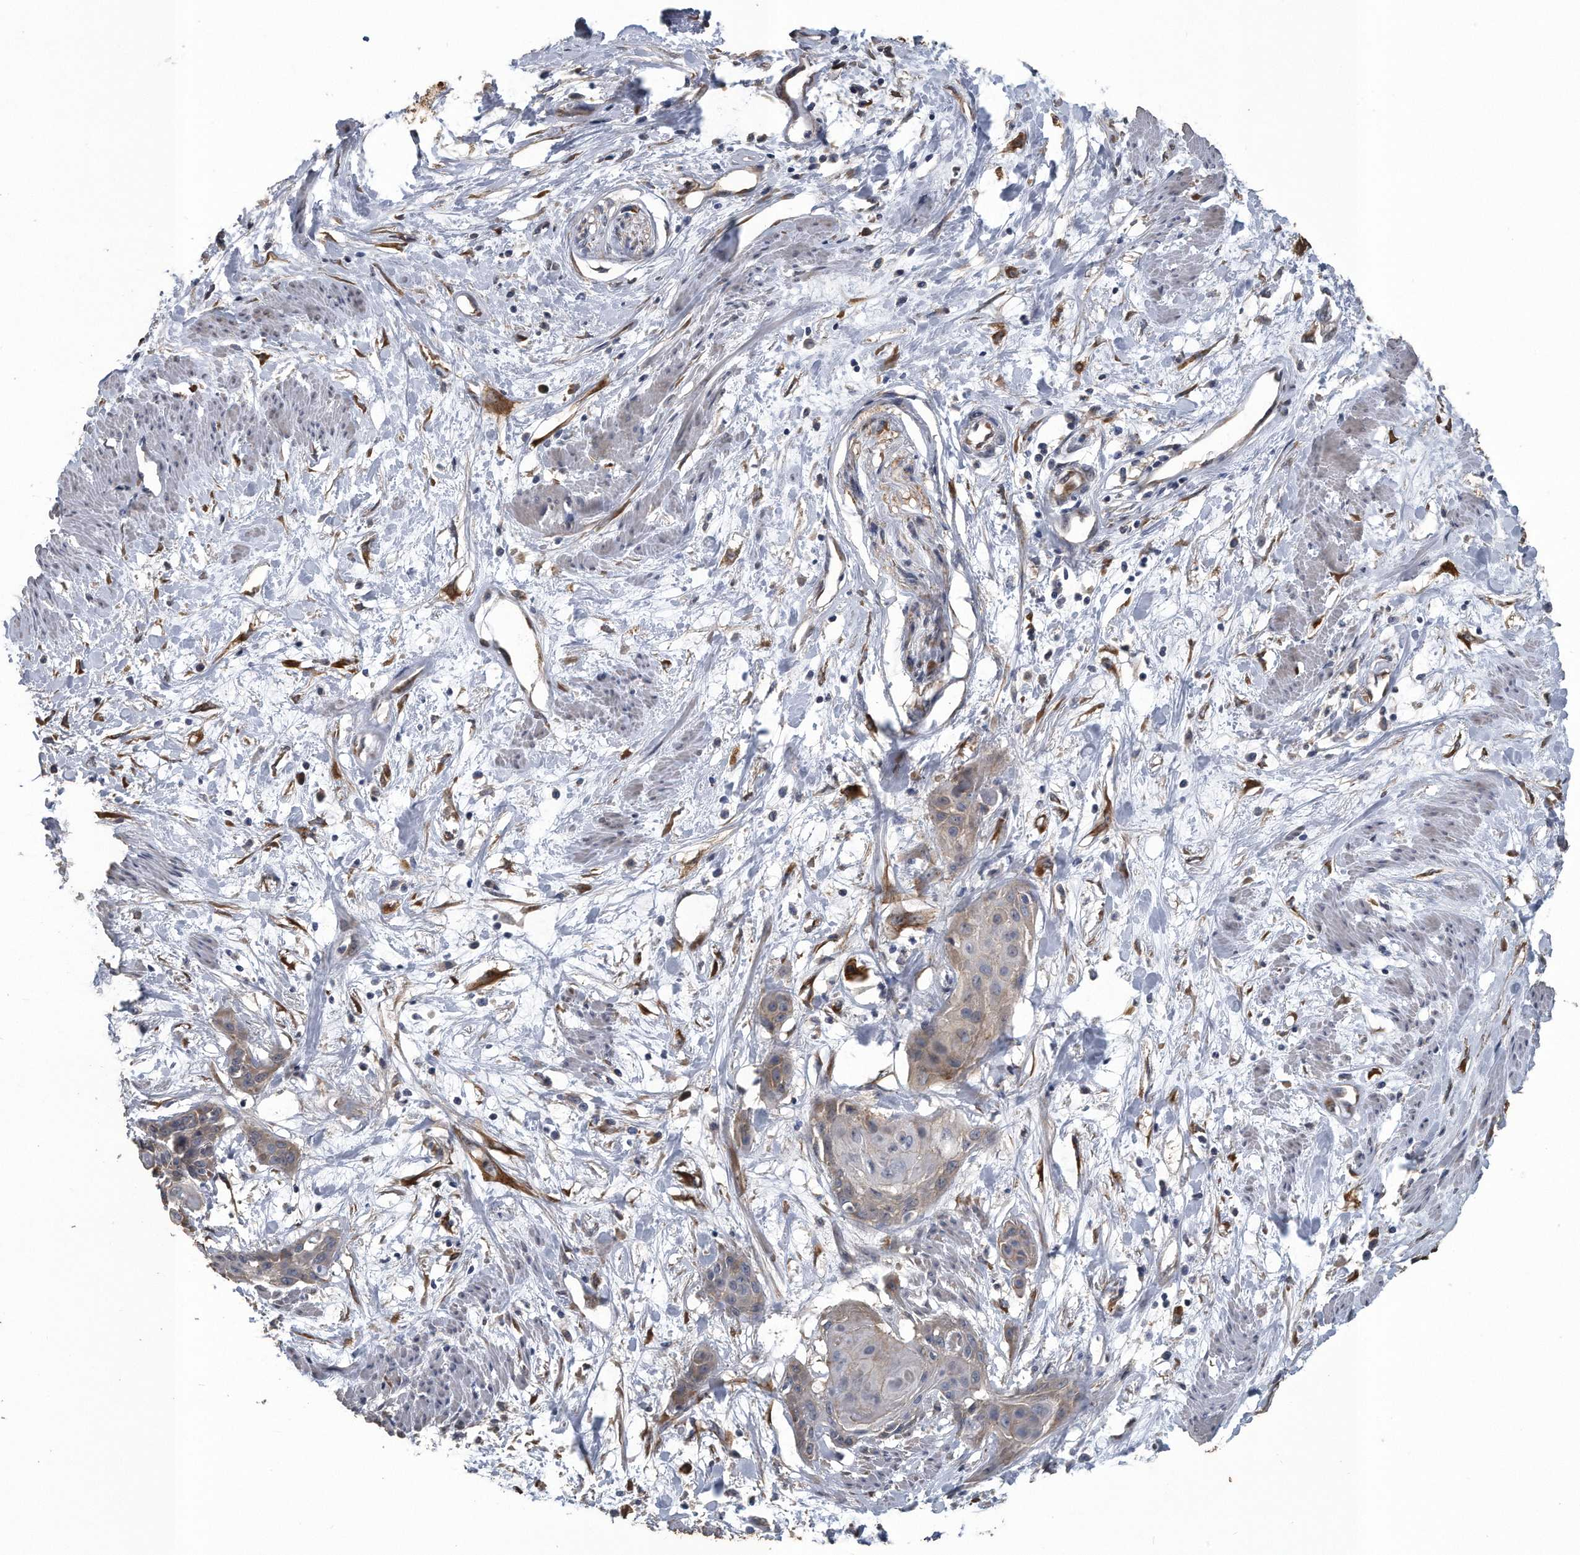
{"staining": {"intensity": "weak", "quantity": "25%-75%", "location": "cytoplasmic/membranous"}, "tissue": "cervical cancer", "cell_type": "Tumor cells", "image_type": "cancer", "snomed": [{"axis": "morphology", "description": "Squamous cell carcinoma, NOS"}, {"axis": "topography", "description": "Cervix"}], "caption": "Cervical cancer tissue reveals weak cytoplasmic/membranous positivity in about 25%-75% of tumor cells, visualized by immunohistochemistry. (DAB = brown stain, brightfield microscopy at high magnification).", "gene": "PCLO", "patient": {"sex": "female", "age": 57}}